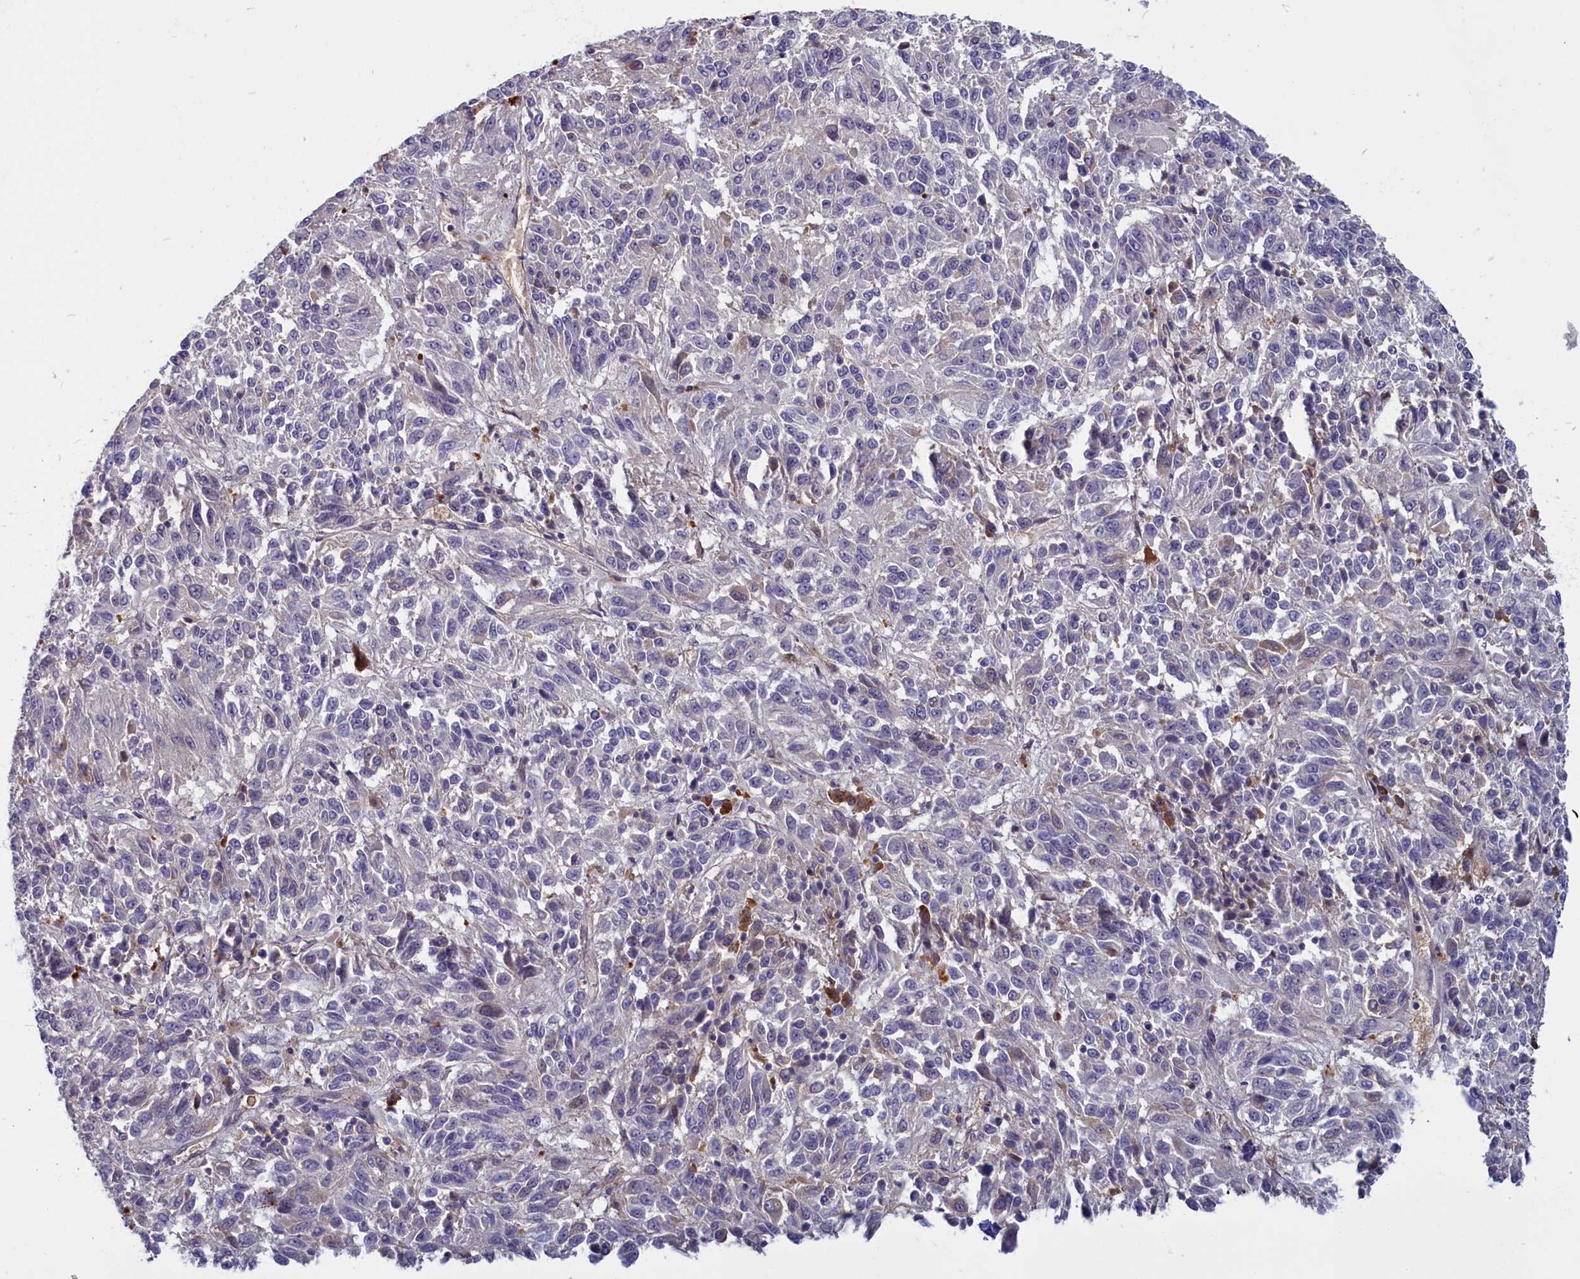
{"staining": {"intensity": "negative", "quantity": "none", "location": "none"}, "tissue": "melanoma", "cell_type": "Tumor cells", "image_type": "cancer", "snomed": [{"axis": "morphology", "description": "Malignant melanoma, Metastatic site"}, {"axis": "topography", "description": "Lung"}], "caption": "Histopathology image shows no protein expression in tumor cells of melanoma tissue.", "gene": "SV2C", "patient": {"sex": "male", "age": 64}}